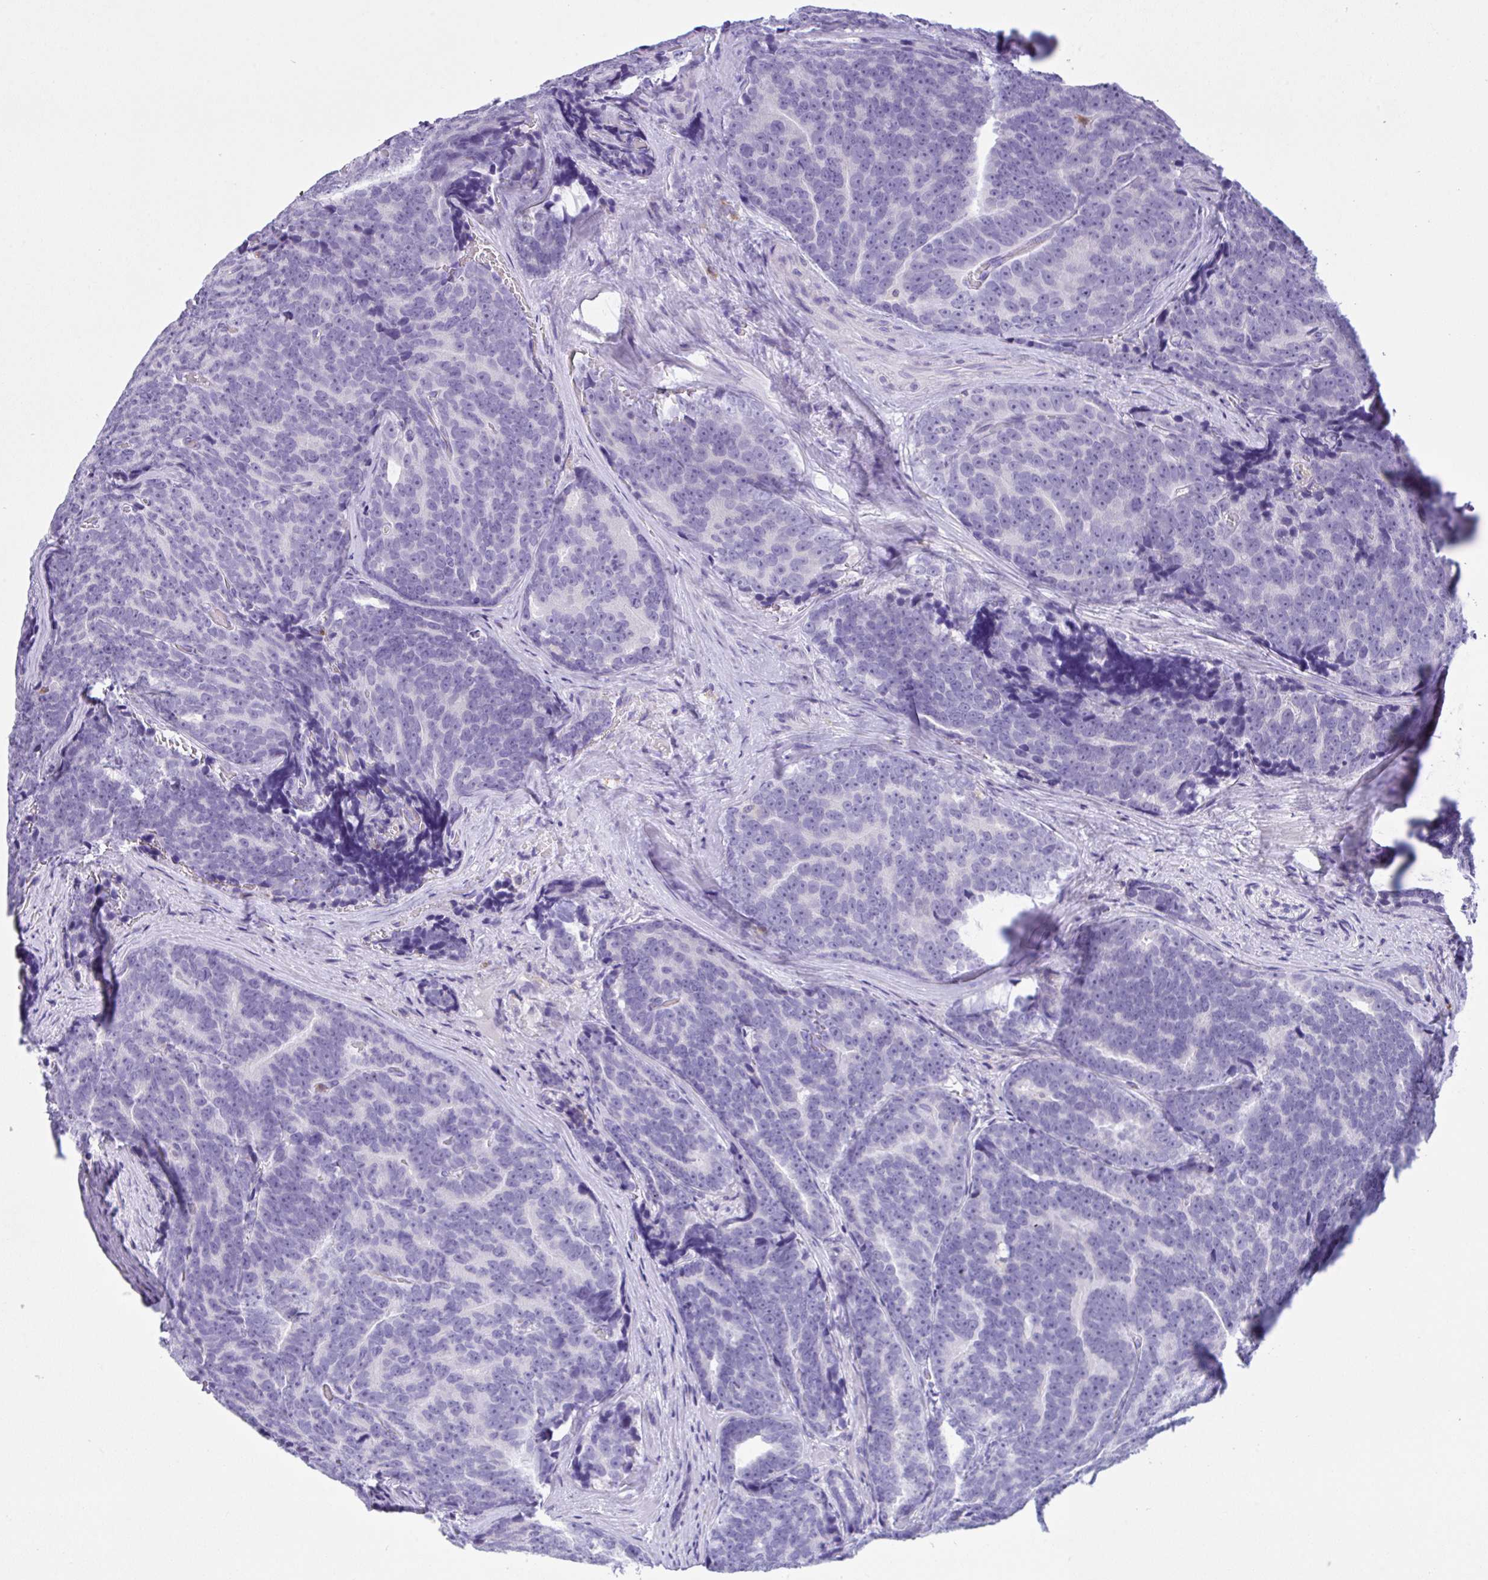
{"staining": {"intensity": "negative", "quantity": "none", "location": "none"}, "tissue": "prostate cancer", "cell_type": "Tumor cells", "image_type": "cancer", "snomed": [{"axis": "morphology", "description": "Adenocarcinoma, Low grade"}, {"axis": "topography", "description": "Prostate"}], "caption": "IHC of prostate low-grade adenocarcinoma displays no positivity in tumor cells.", "gene": "NCF1", "patient": {"sex": "male", "age": 62}}